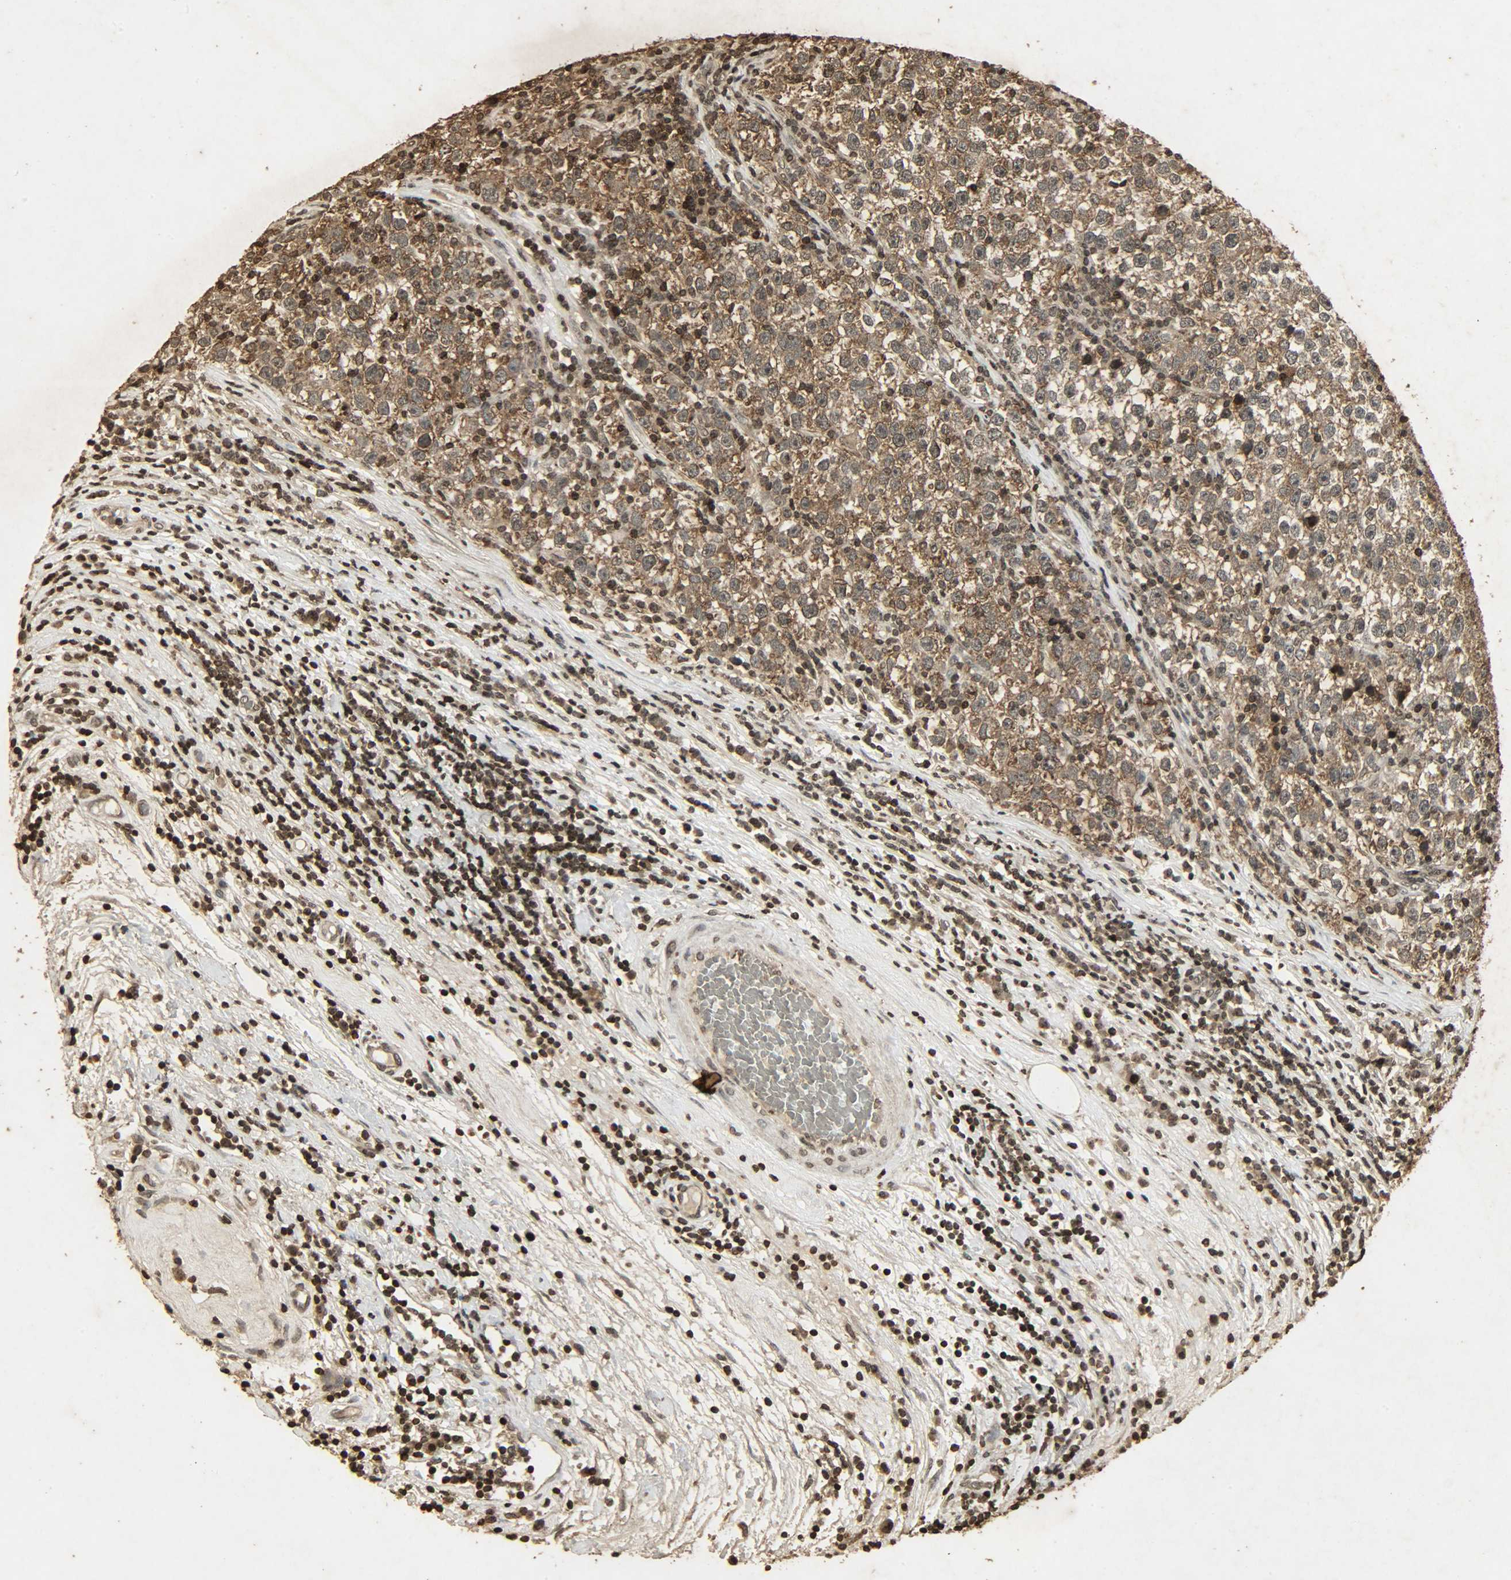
{"staining": {"intensity": "moderate", "quantity": ">75%", "location": "cytoplasmic/membranous,nuclear"}, "tissue": "testis cancer", "cell_type": "Tumor cells", "image_type": "cancer", "snomed": [{"axis": "morphology", "description": "Seminoma, NOS"}, {"axis": "topography", "description": "Testis"}], "caption": "Protein staining reveals moderate cytoplasmic/membranous and nuclear positivity in about >75% of tumor cells in testis cancer (seminoma).", "gene": "PPP3R1", "patient": {"sex": "male", "age": 43}}